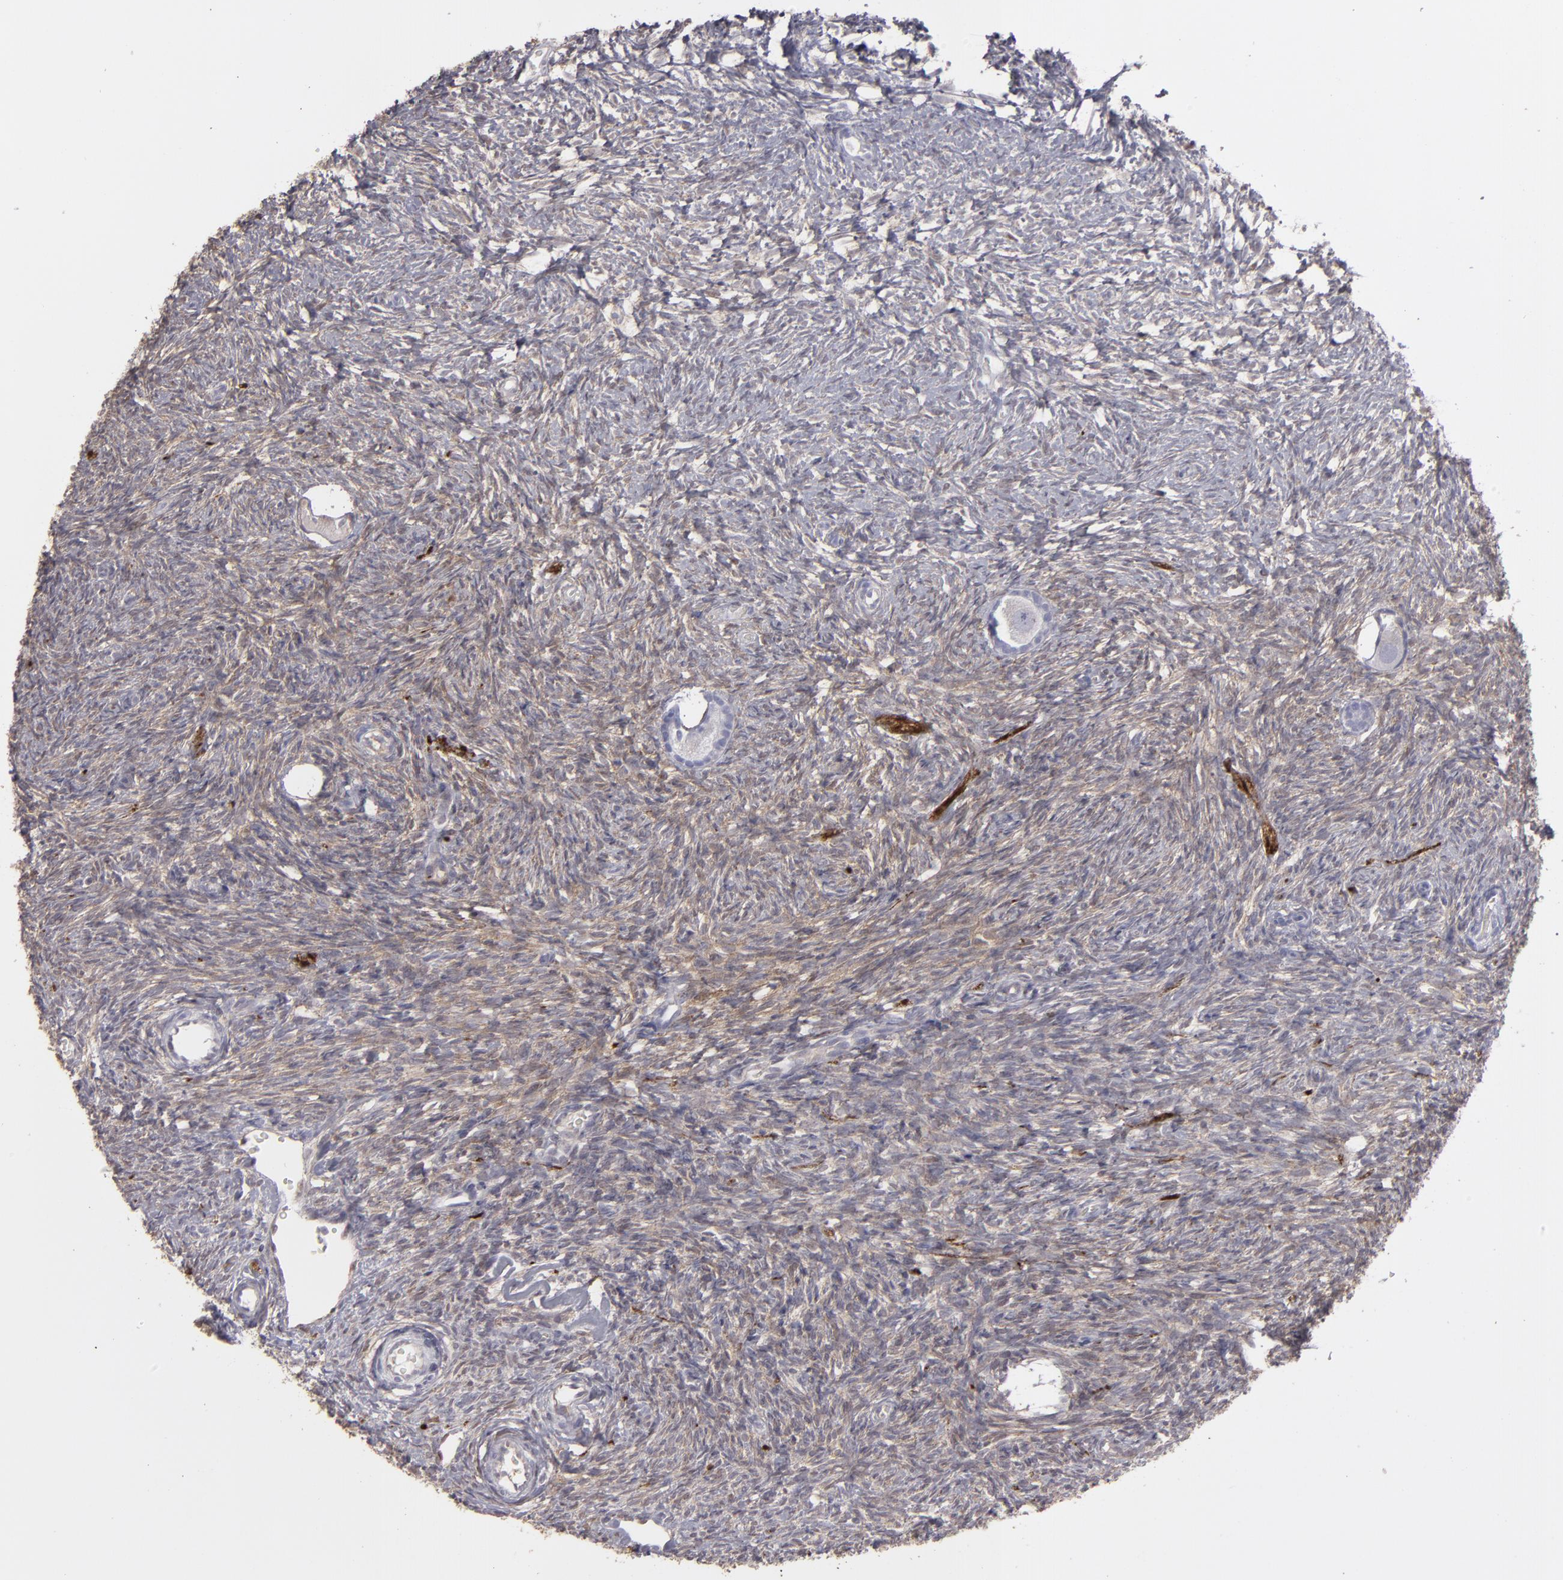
{"staining": {"intensity": "moderate", "quantity": "25%-75%", "location": "cytoplasmic/membranous"}, "tissue": "ovary", "cell_type": "Ovarian stroma cells", "image_type": "normal", "snomed": [{"axis": "morphology", "description": "Normal tissue, NOS"}, {"axis": "topography", "description": "Ovary"}], "caption": "This histopathology image exhibits normal ovary stained with immunohistochemistry (IHC) to label a protein in brown. The cytoplasmic/membranous of ovarian stroma cells show moderate positivity for the protein. Nuclei are counter-stained blue.", "gene": "SEMA3G", "patient": {"sex": "female", "age": 35}}